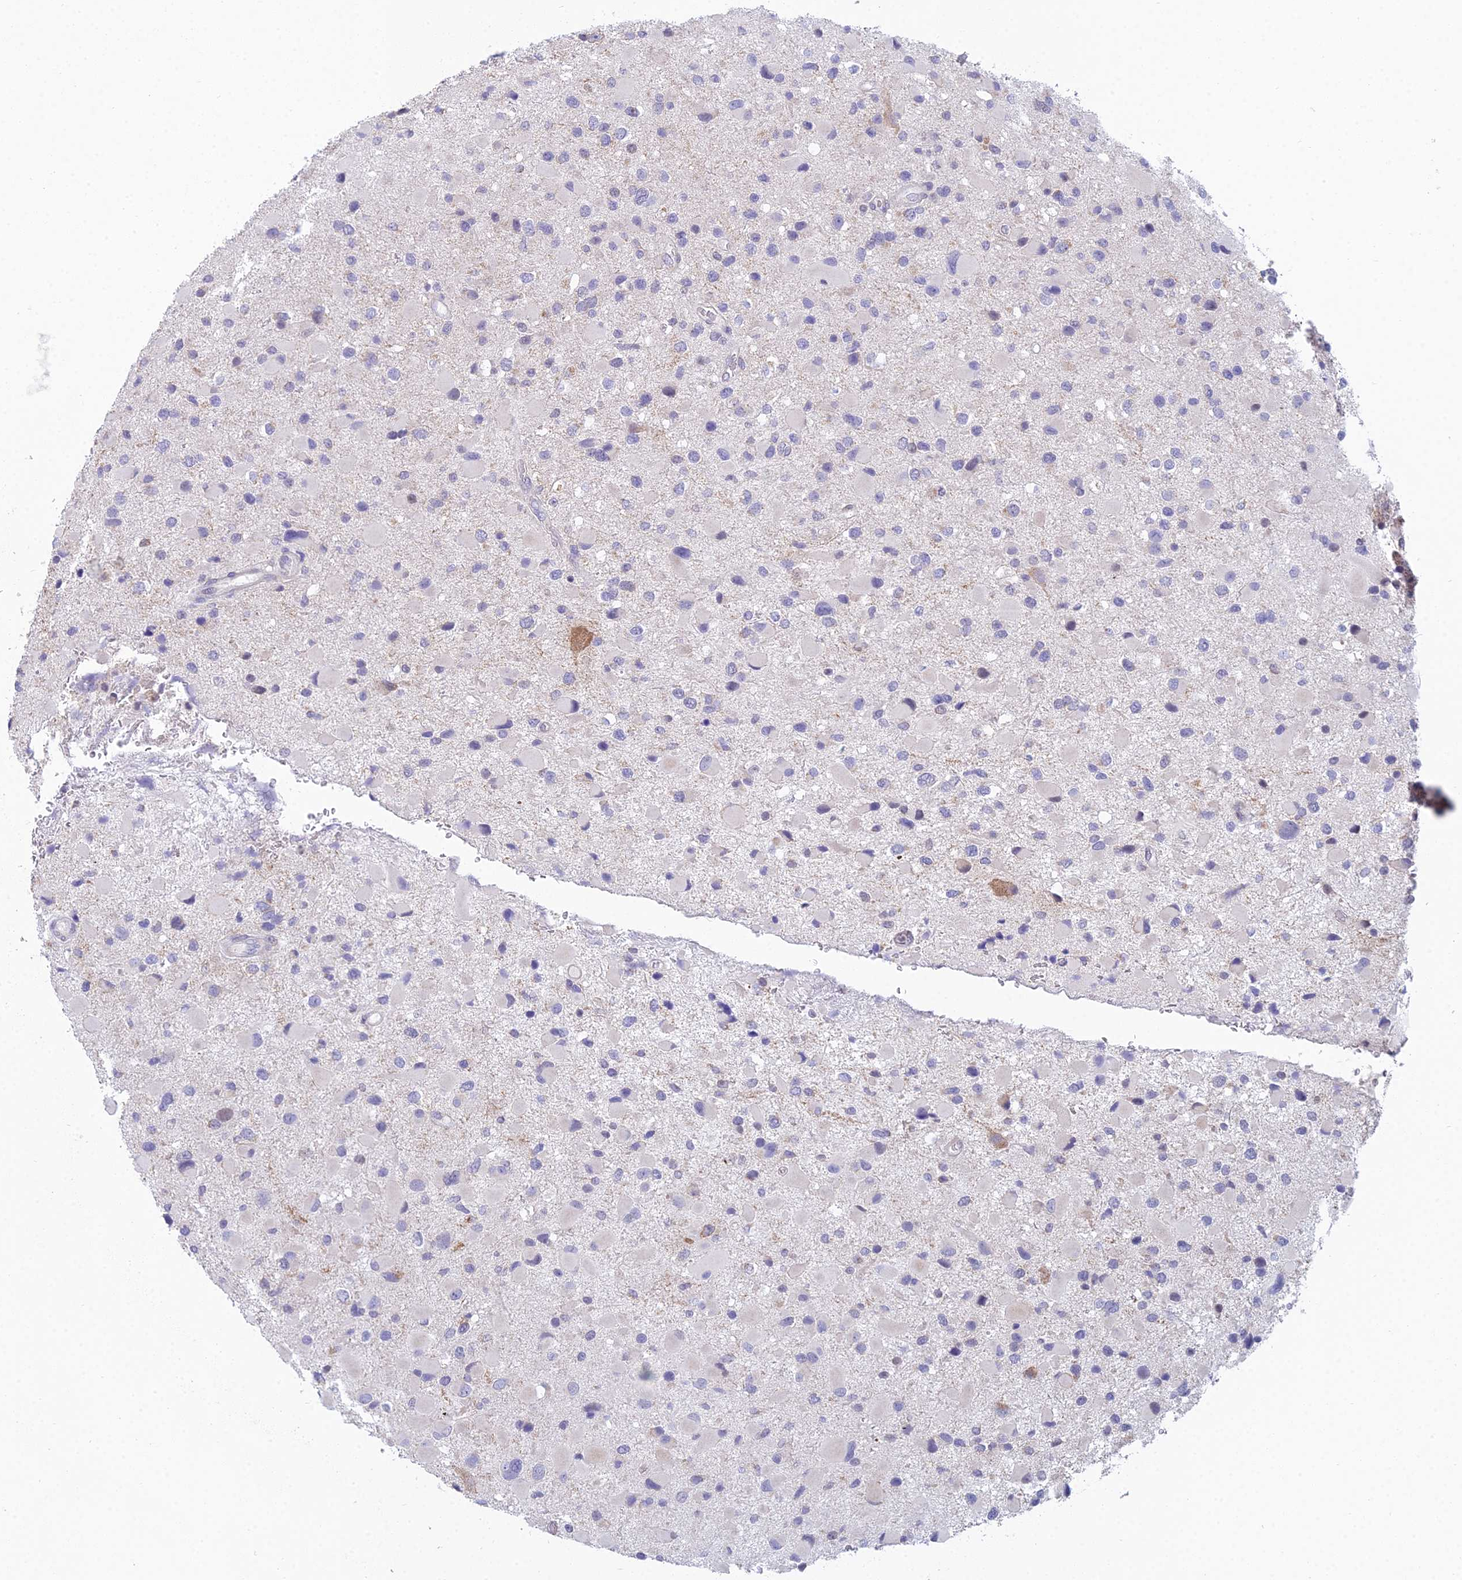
{"staining": {"intensity": "negative", "quantity": "none", "location": "none"}, "tissue": "glioma", "cell_type": "Tumor cells", "image_type": "cancer", "snomed": [{"axis": "morphology", "description": "Glioma, malignant, Low grade"}, {"axis": "topography", "description": "Brain"}], "caption": "Immunohistochemistry (IHC) micrograph of human glioma stained for a protein (brown), which demonstrates no staining in tumor cells. (Stains: DAB immunohistochemistry (IHC) with hematoxylin counter stain, Microscopy: brightfield microscopy at high magnification).", "gene": "CFAP206", "patient": {"sex": "female", "age": 32}}